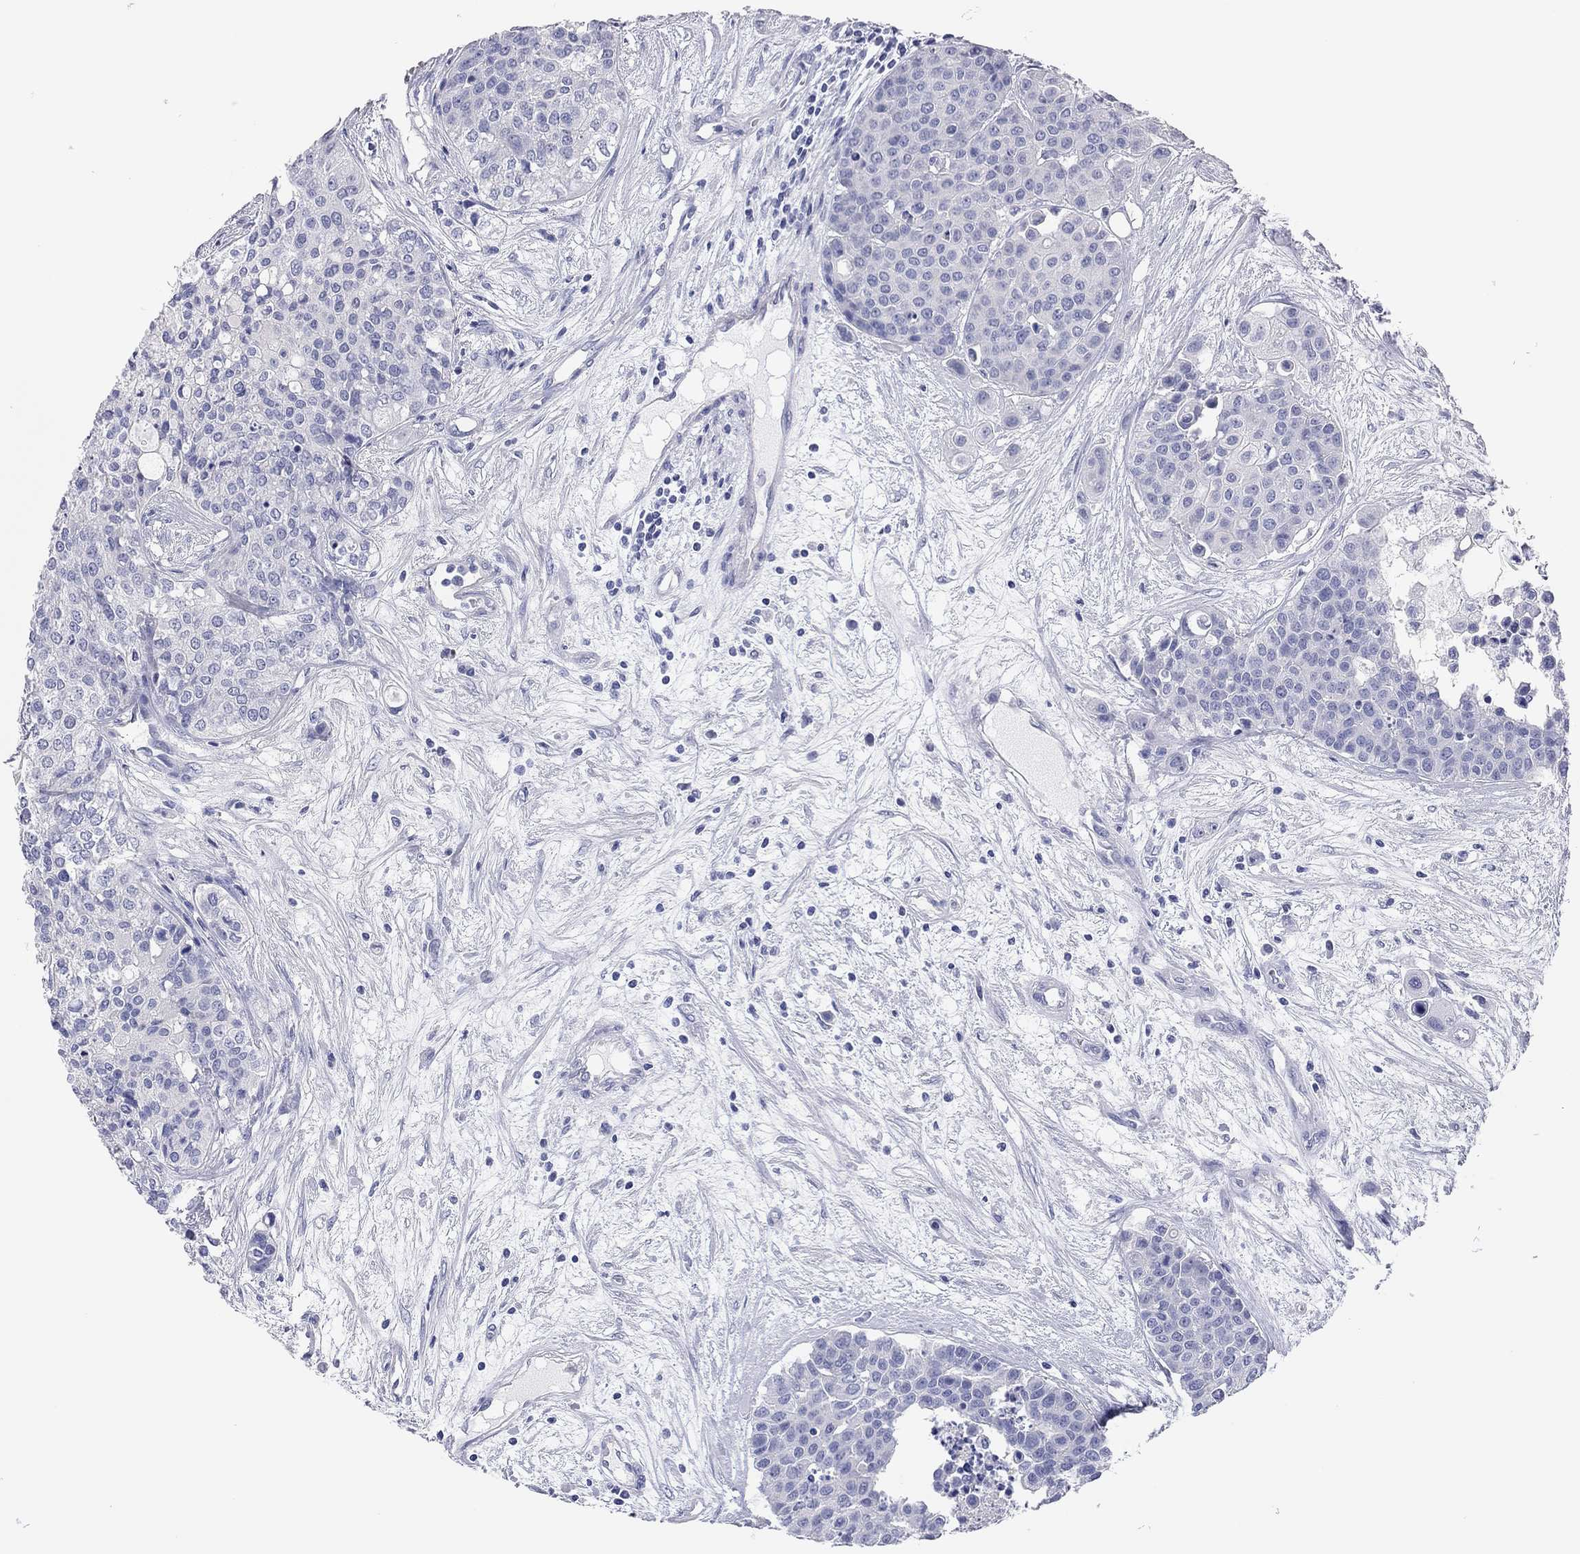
{"staining": {"intensity": "negative", "quantity": "none", "location": "none"}, "tissue": "carcinoid", "cell_type": "Tumor cells", "image_type": "cancer", "snomed": [{"axis": "morphology", "description": "Carcinoid, malignant, NOS"}, {"axis": "topography", "description": "Colon"}], "caption": "This is an immunohistochemistry (IHC) photomicrograph of carcinoid. There is no expression in tumor cells.", "gene": "TMEM221", "patient": {"sex": "male", "age": 81}}